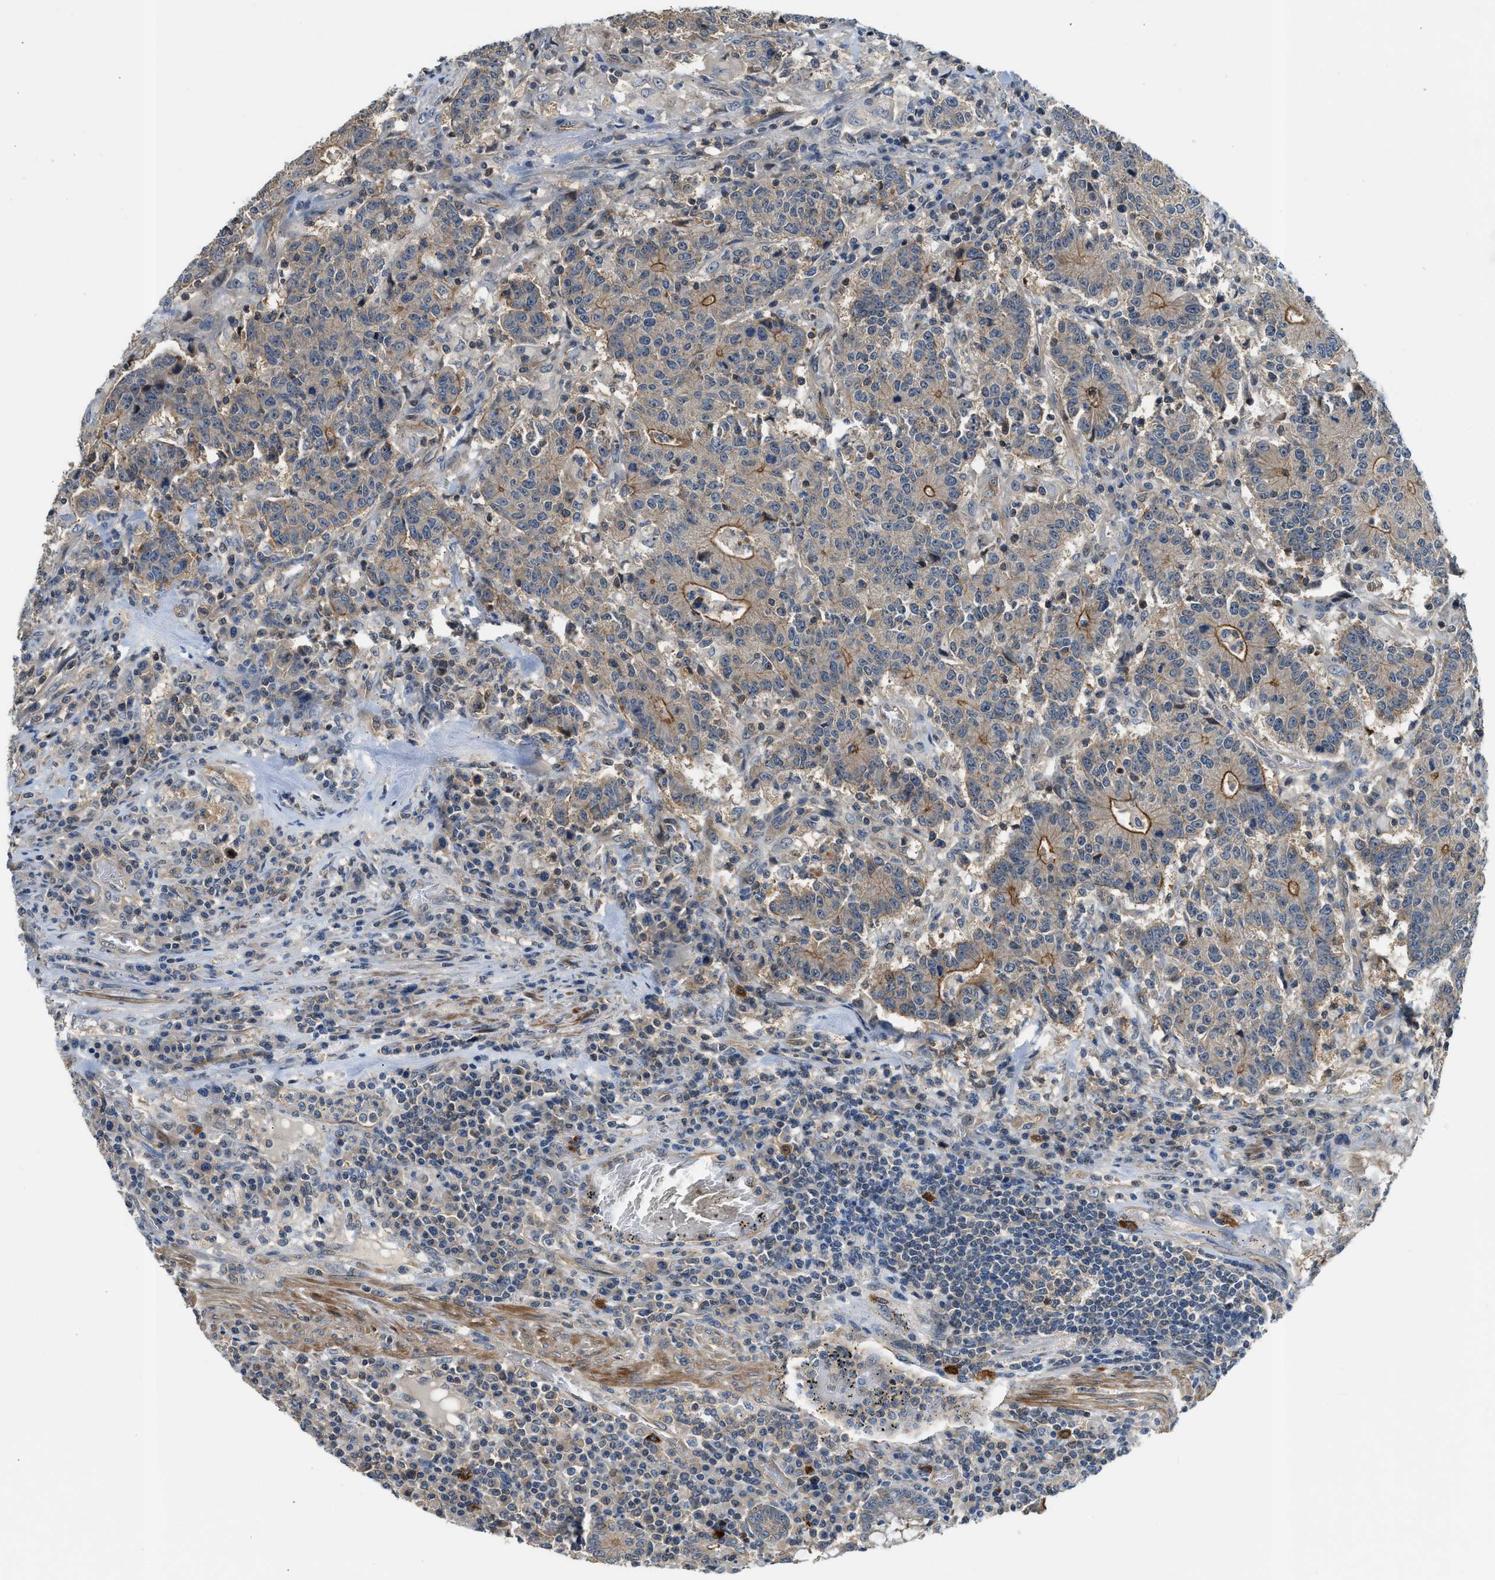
{"staining": {"intensity": "moderate", "quantity": ">75%", "location": "cytoplasmic/membranous"}, "tissue": "colorectal cancer", "cell_type": "Tumor cells", "image_type": "cancer", "snomed": [{"axis": "morphology", "description": "Adenocarcinoma, NOS"}, {"axis": "topography", "description": "Colon"}], "caption": "Adenocarcinoma (colorectal) tissue reveals moderate cytoplasmic/membranous expression in approximately >75% of tumor cells, visualized by immunohistochemistry.", "gene": "CBLB", "patient": {"sex": "female", "age": 75}}